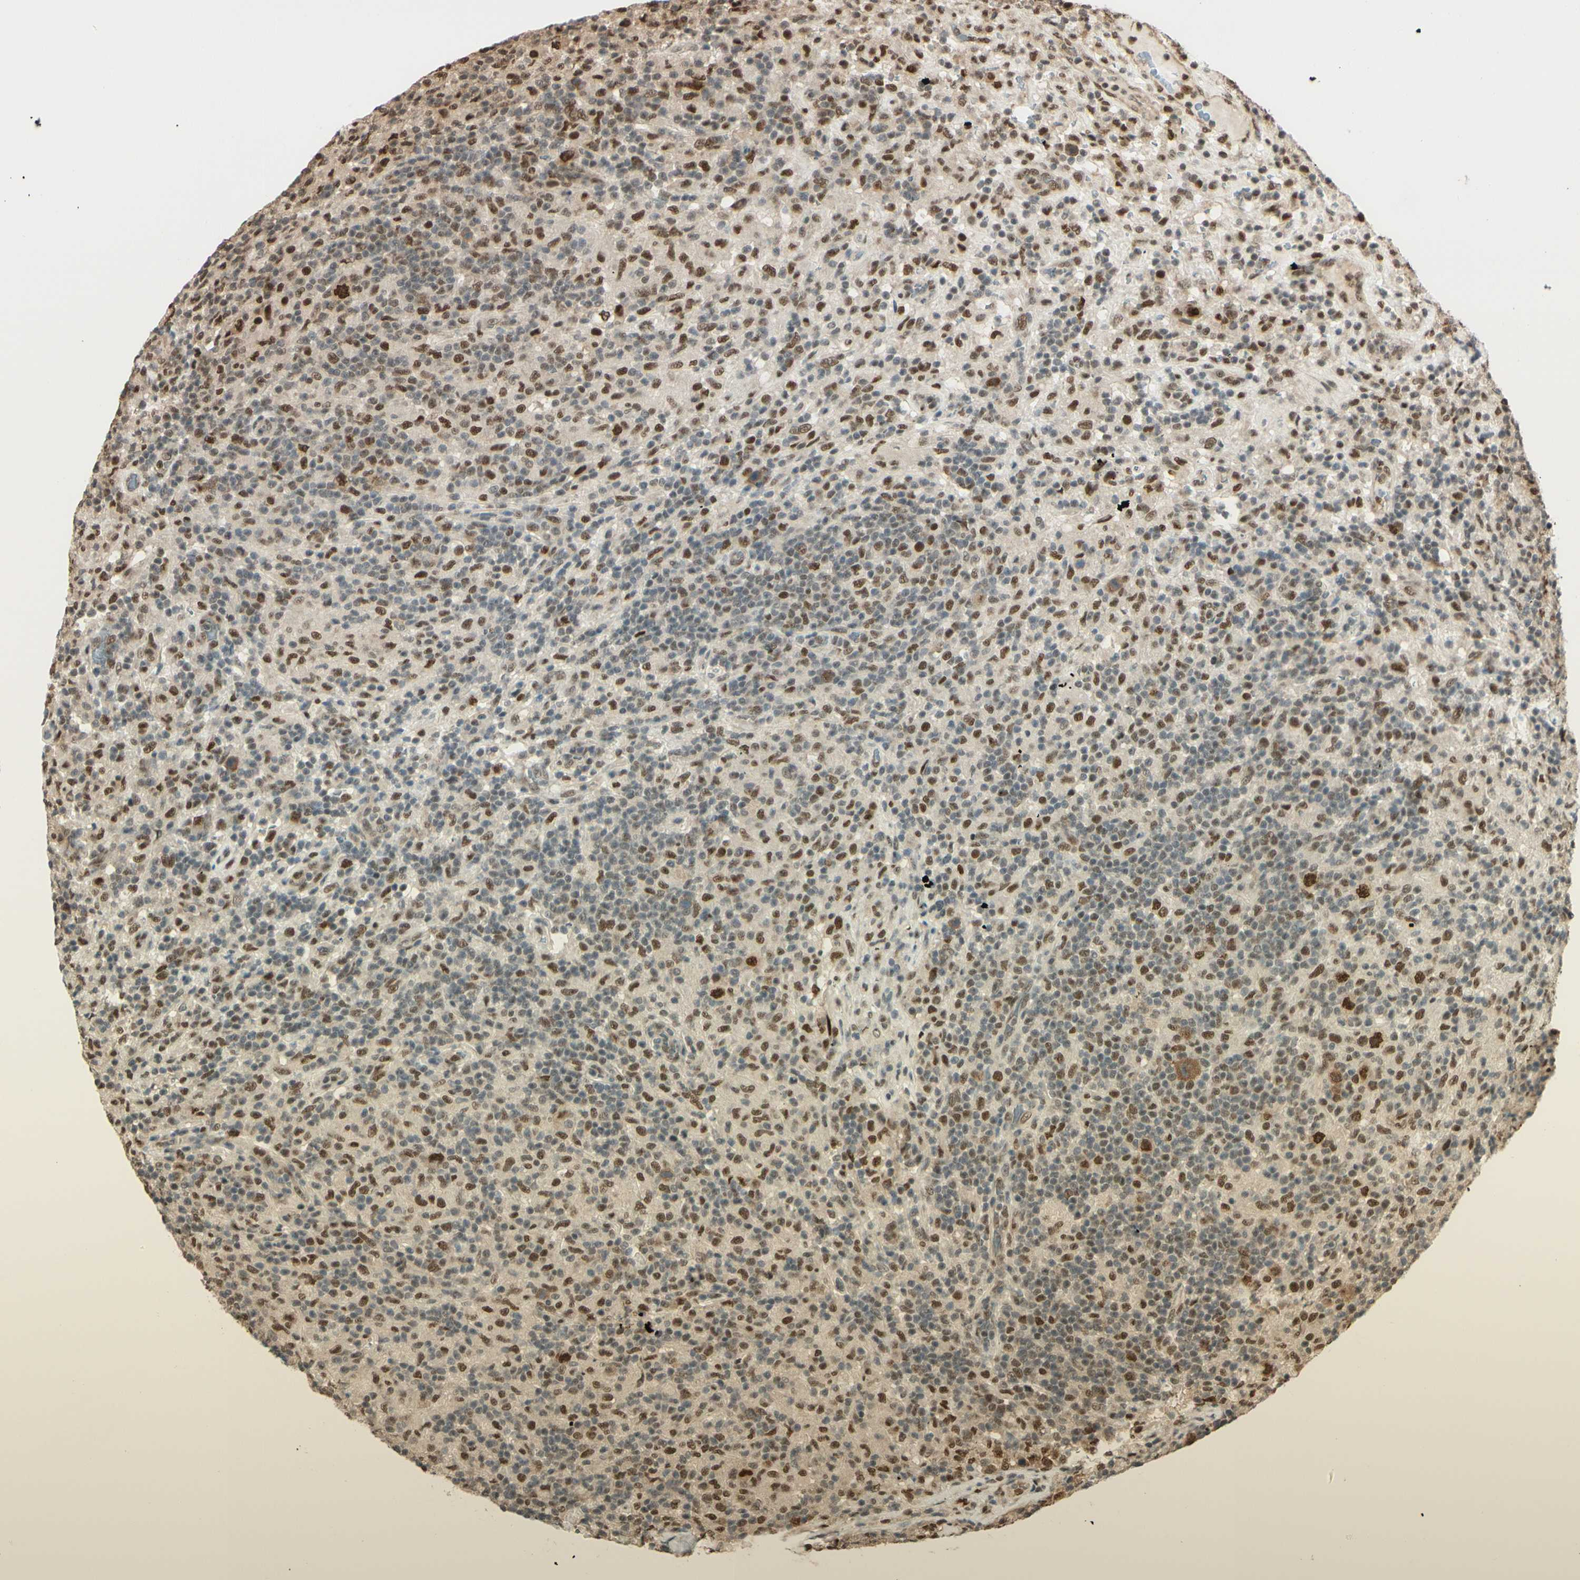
{"staining": {"intensity": "strong", "quantity": ">75%", "location": "cytoplasmic/membranous,nuclear"}, "tissue": "lymphoma", "cell_type": "Tumor cells", "image_type": "cancer", "snomed": [{"axis": "morphology", "description": "Hodgkin's disease, NOS"}, {"axis": "topography", "description": "Lymph node"}], "caption": "This is an image of IHC staining of Hodgkin's disease, which shows strong staining in the cytoplasmic/membranous and nuclear of tumor cells.", "gene": "HSF1", "patient": {"sex": "male", "age": 70}}